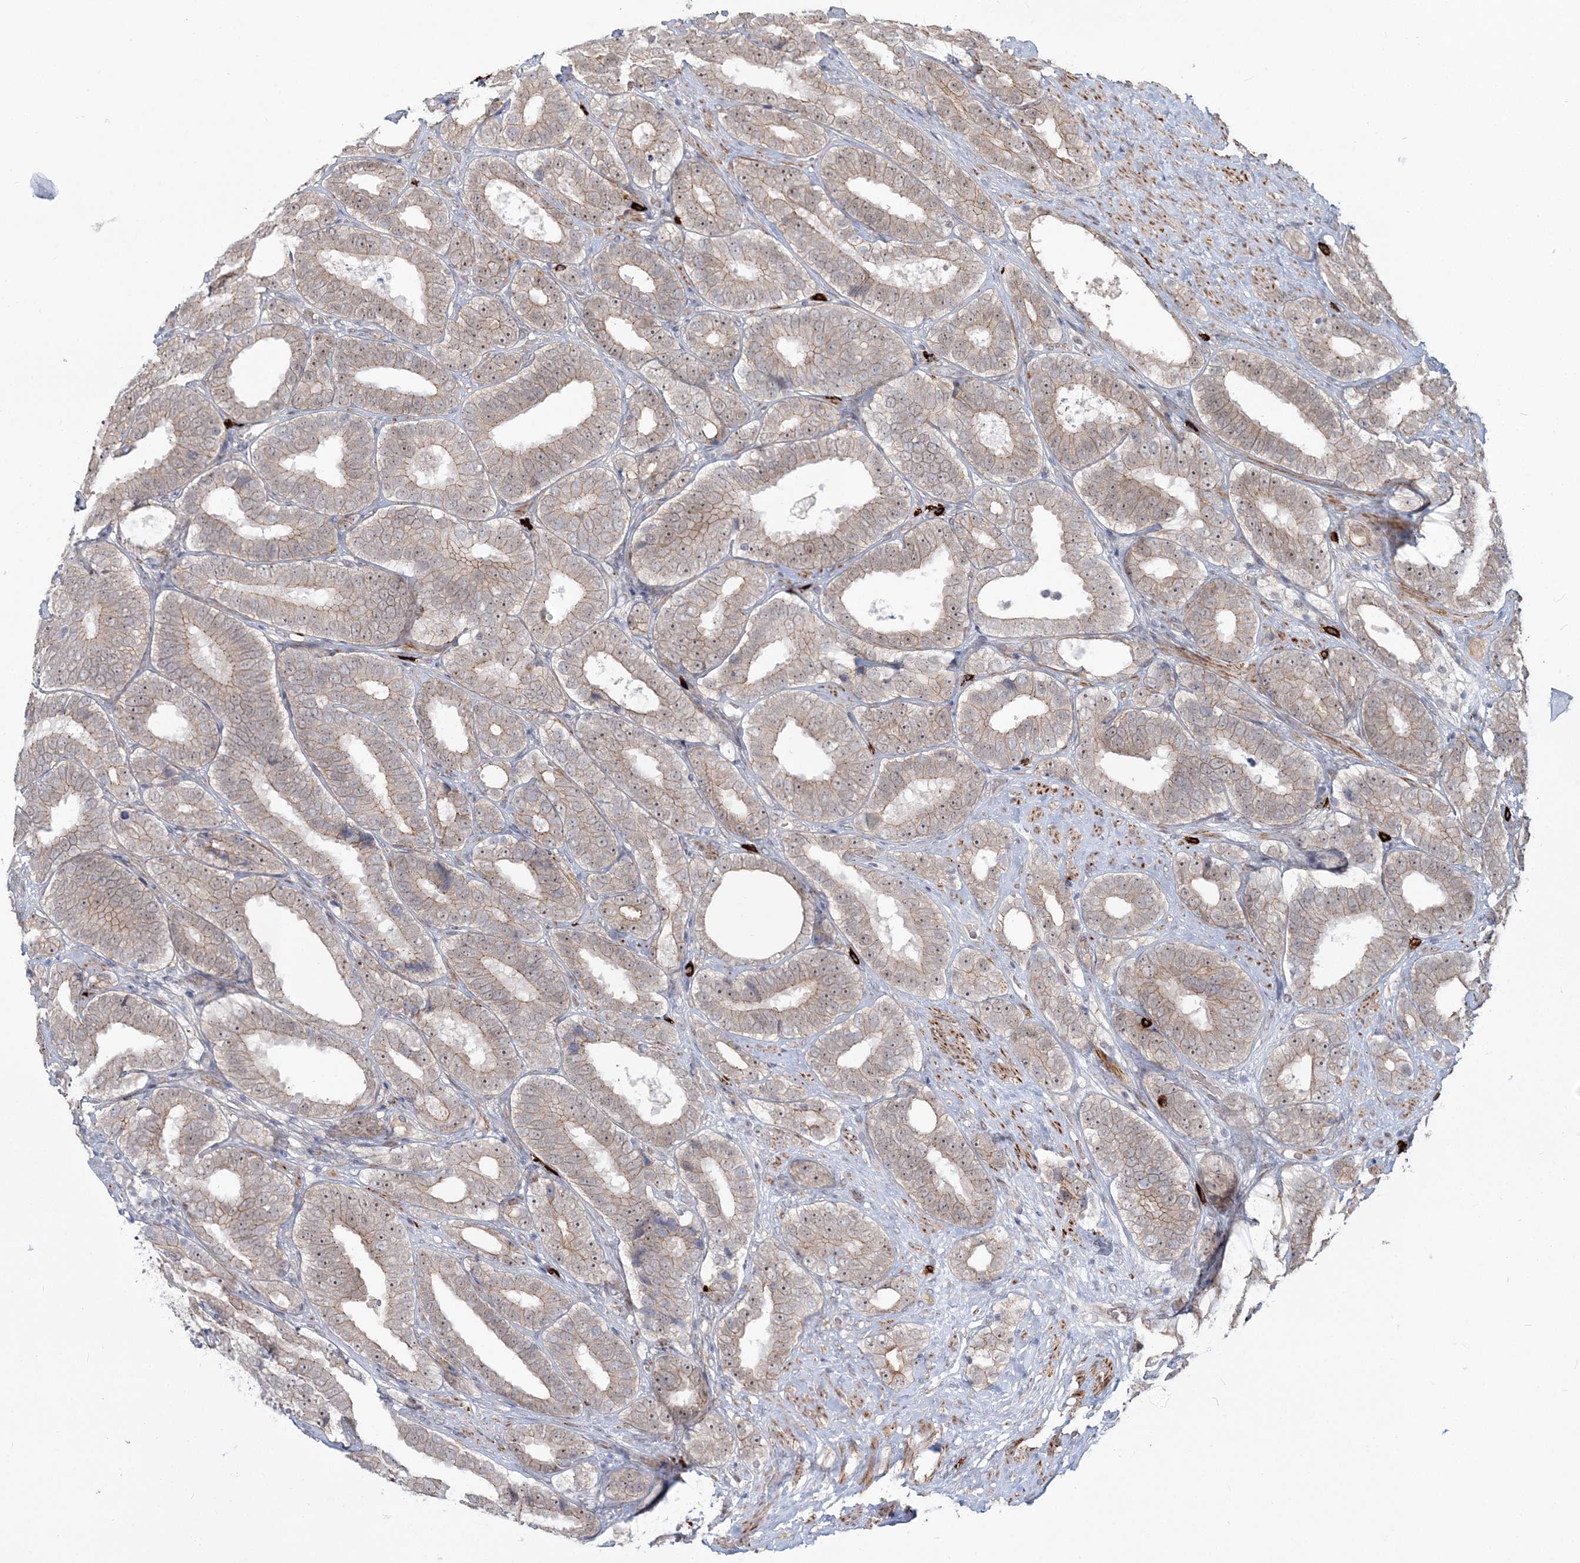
{"staining": {"intensity": "weak", "quantity": ">75%", "location": "cytoplasmic/membranous,nuclear"}, "tissue": "prostate cancer", "cell_type": "Tumor cells", "image_type": "cancer", "snomed": [{"axis": "morphology", "description": "Adenocarcinoma, High grade"}, {"axis": "topography", "description": "Prostate"}], "caption": "Immunohistochemical staining of human prostate cancer displays low levels of weak cytoplasmic/membranous and nuclear protein positivity in about >75% of tumor cells.", "gene": "SH3PXD2A", "patient": {"sex": "male", "age": 56}}